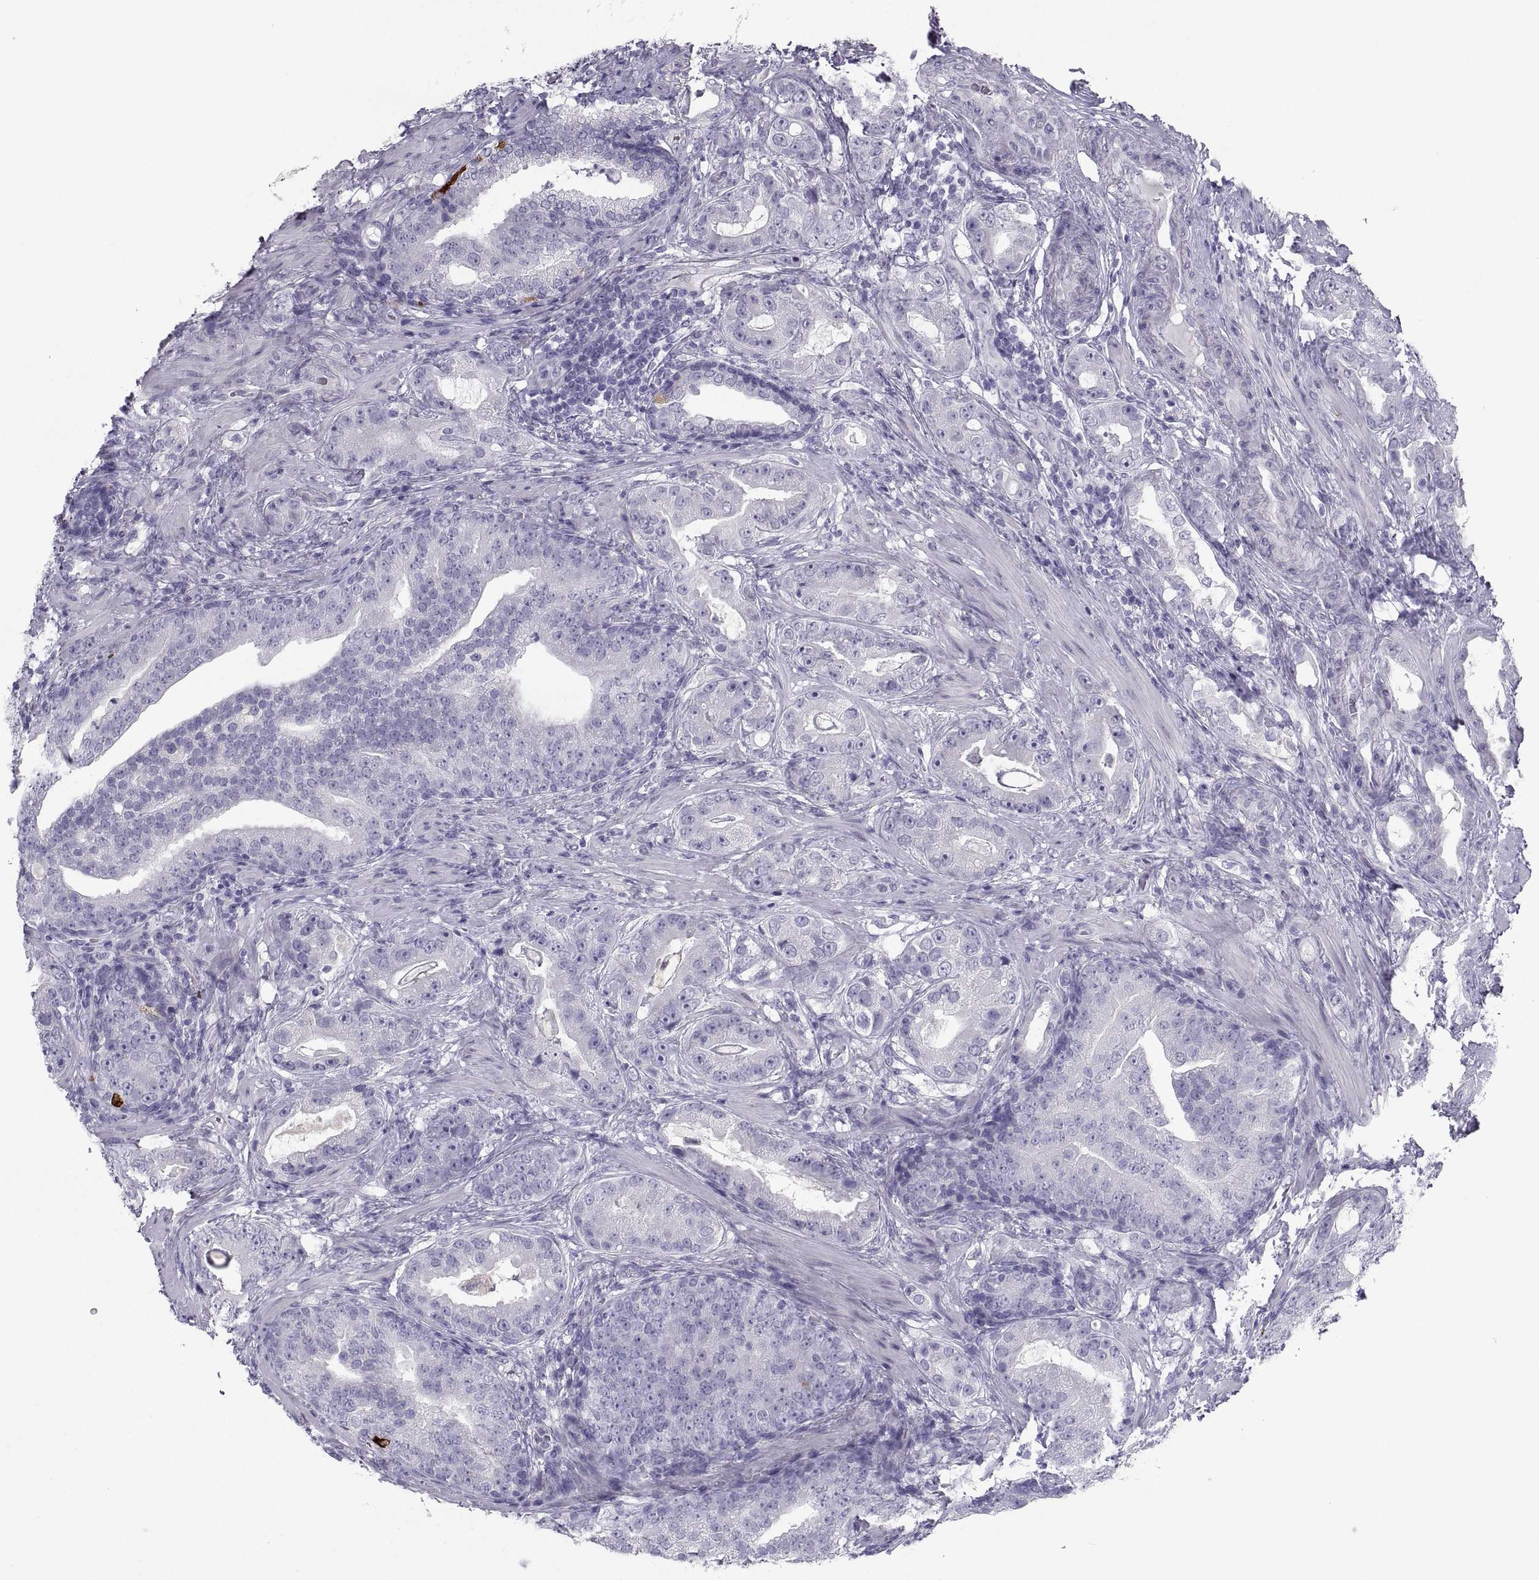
{"staining": {"intensity": "negative", "quantity": "none", "location": "none"}, "tissue": "prostate cancer", "cell_type": "Tumor cells", "image_type": "cancer", "snomed": [{"axis": "morphology", "description": "Adenocarcinoma, NOS"}, {"axis": "topography", "description": "Prostate"}], "caption": "Immunohistochemistry of prostate cancer displays no staining in tumor cells.", "gene": "PCSK1N", "patient": {"sex": "male", "age": 57}}